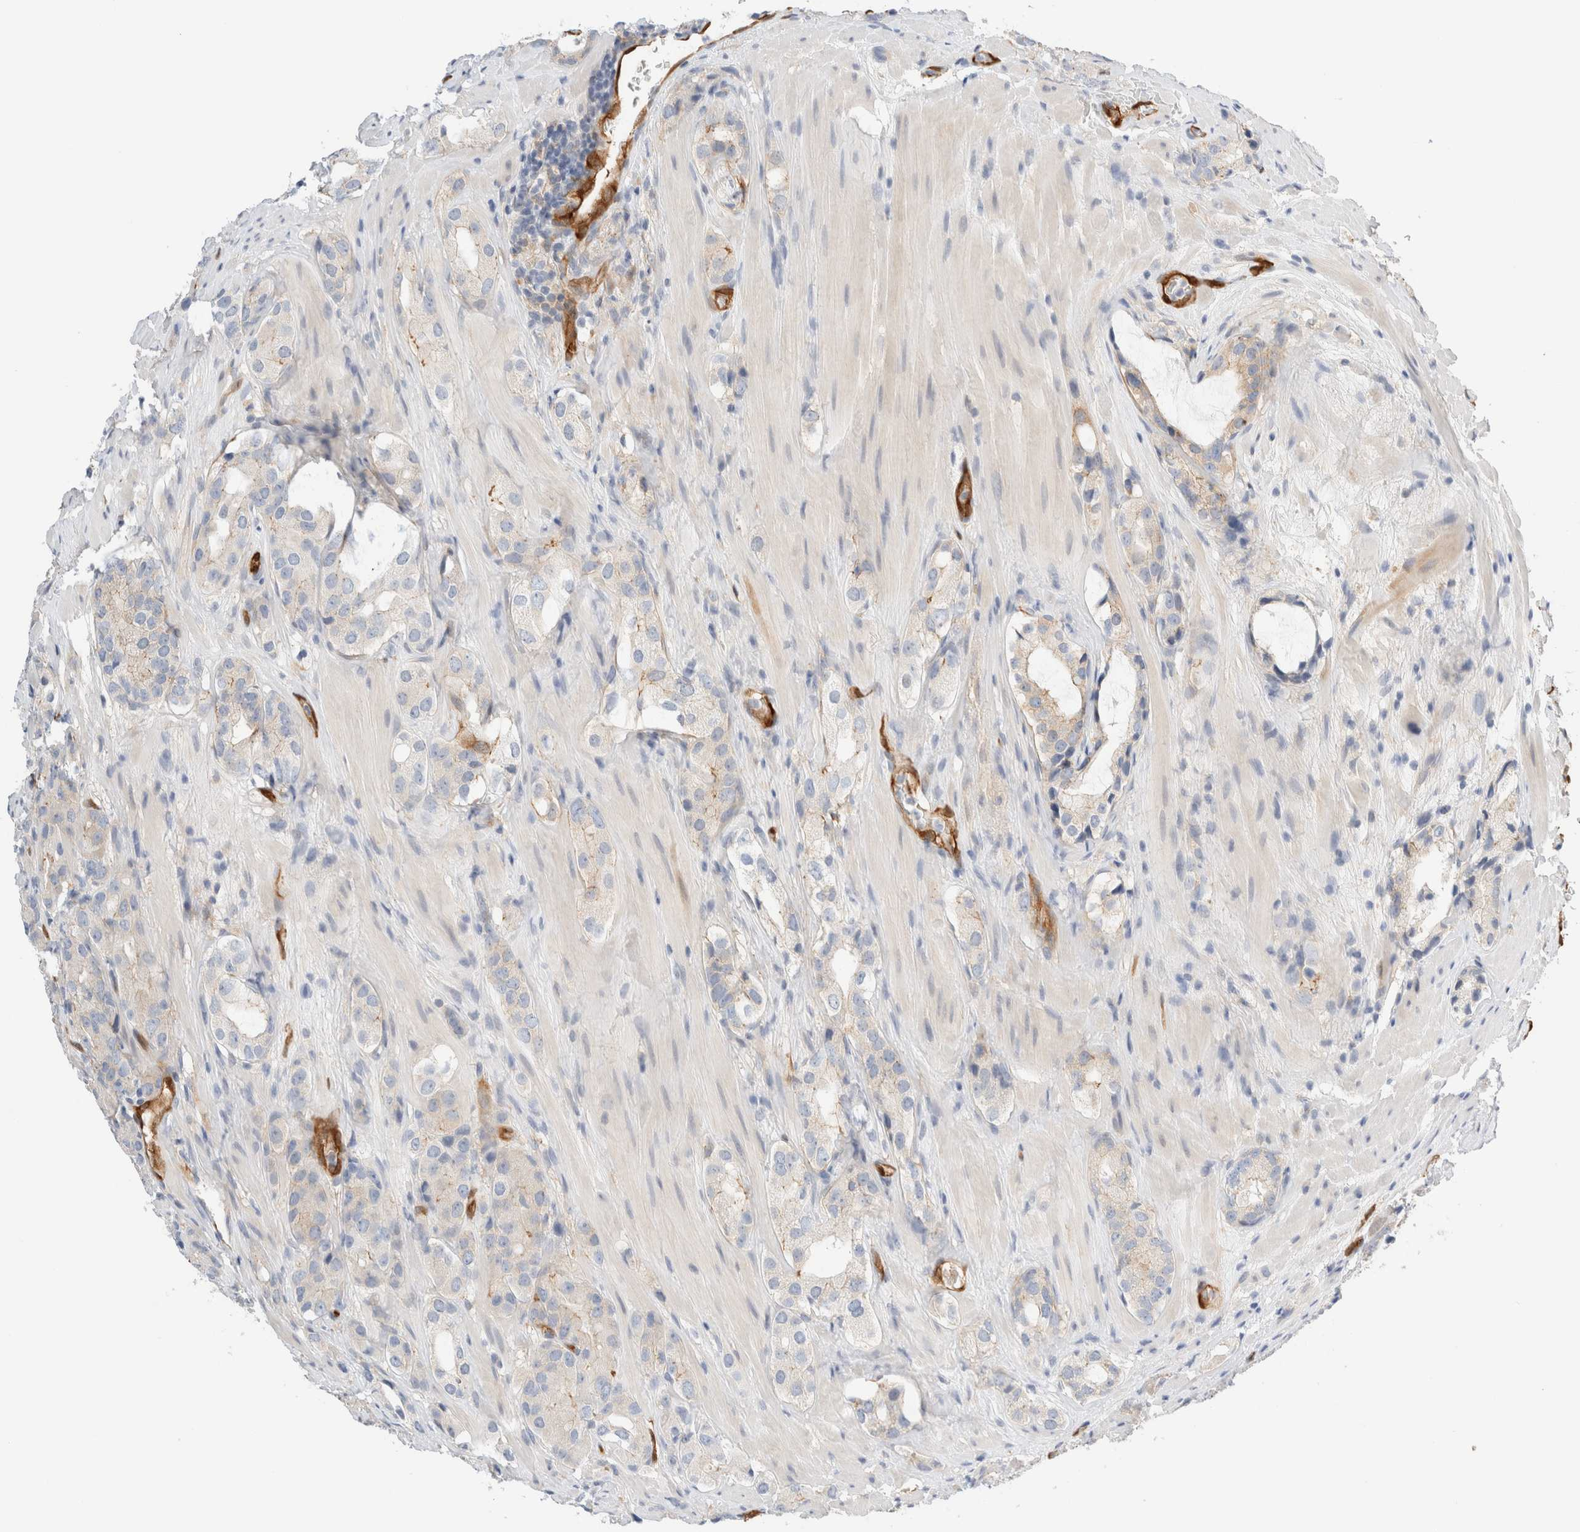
{"staining": {"intensity": "negative", "quantity": "none", "location": "none"}, "tissue": "prostate cancer", "cell_type": "Tumor cells", "image_type": "cancer", "snomed": [{"axis": "morphology", "description": "Adenocarcinoma, High grade"}, {"axis": "topography", "description": "Prostate"}], "caption": "Prostate adenocarcinoma (high-grade) was stained to show a protein in brown. There is no significant positivity in tumor cells.", "gene": "LMCD1", "patient": {"sex": "male", "age": 63}}